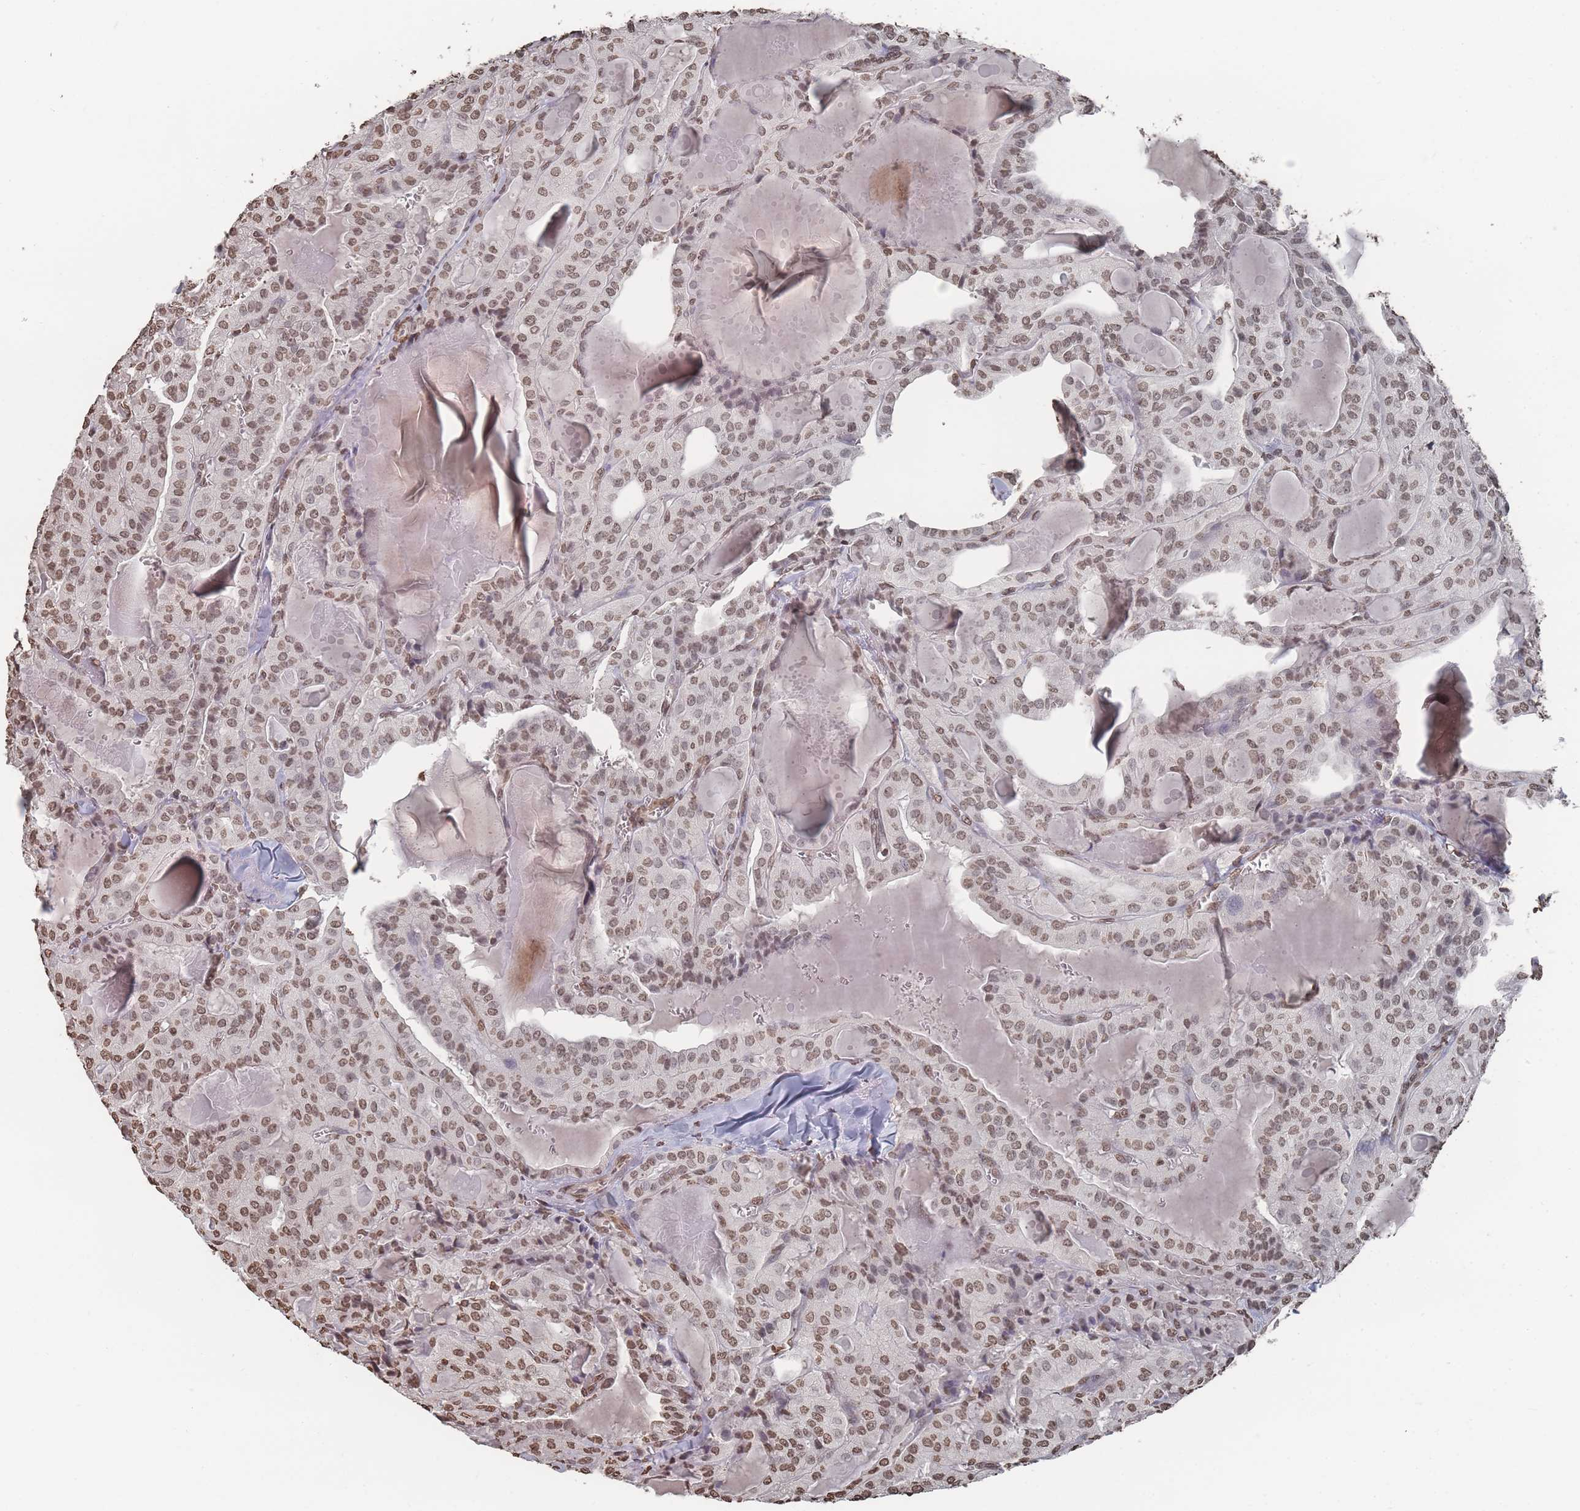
{"staining": {"intensity": "moderate", "quantity": ">75%", "location": "nuclear"}, "tissue": "thyroid cancer", "cell_type": "Tumor cells", "image_type": "cancer", "snomed": [{"axis": "morphology", "description": "Papillary adenocarcinoma, NOS"}, {"axis": "topography", "description": "Thyroid gland"}], "caption": "Immunohistochemical staining of human thyroid papillary adenocarcinoma demonstrates medium levels of moderate nuclear protein staining in about >75% of tumor cells.", "gene": "PLEKHG5", "patient": {"sex": "male", "age": 52}}